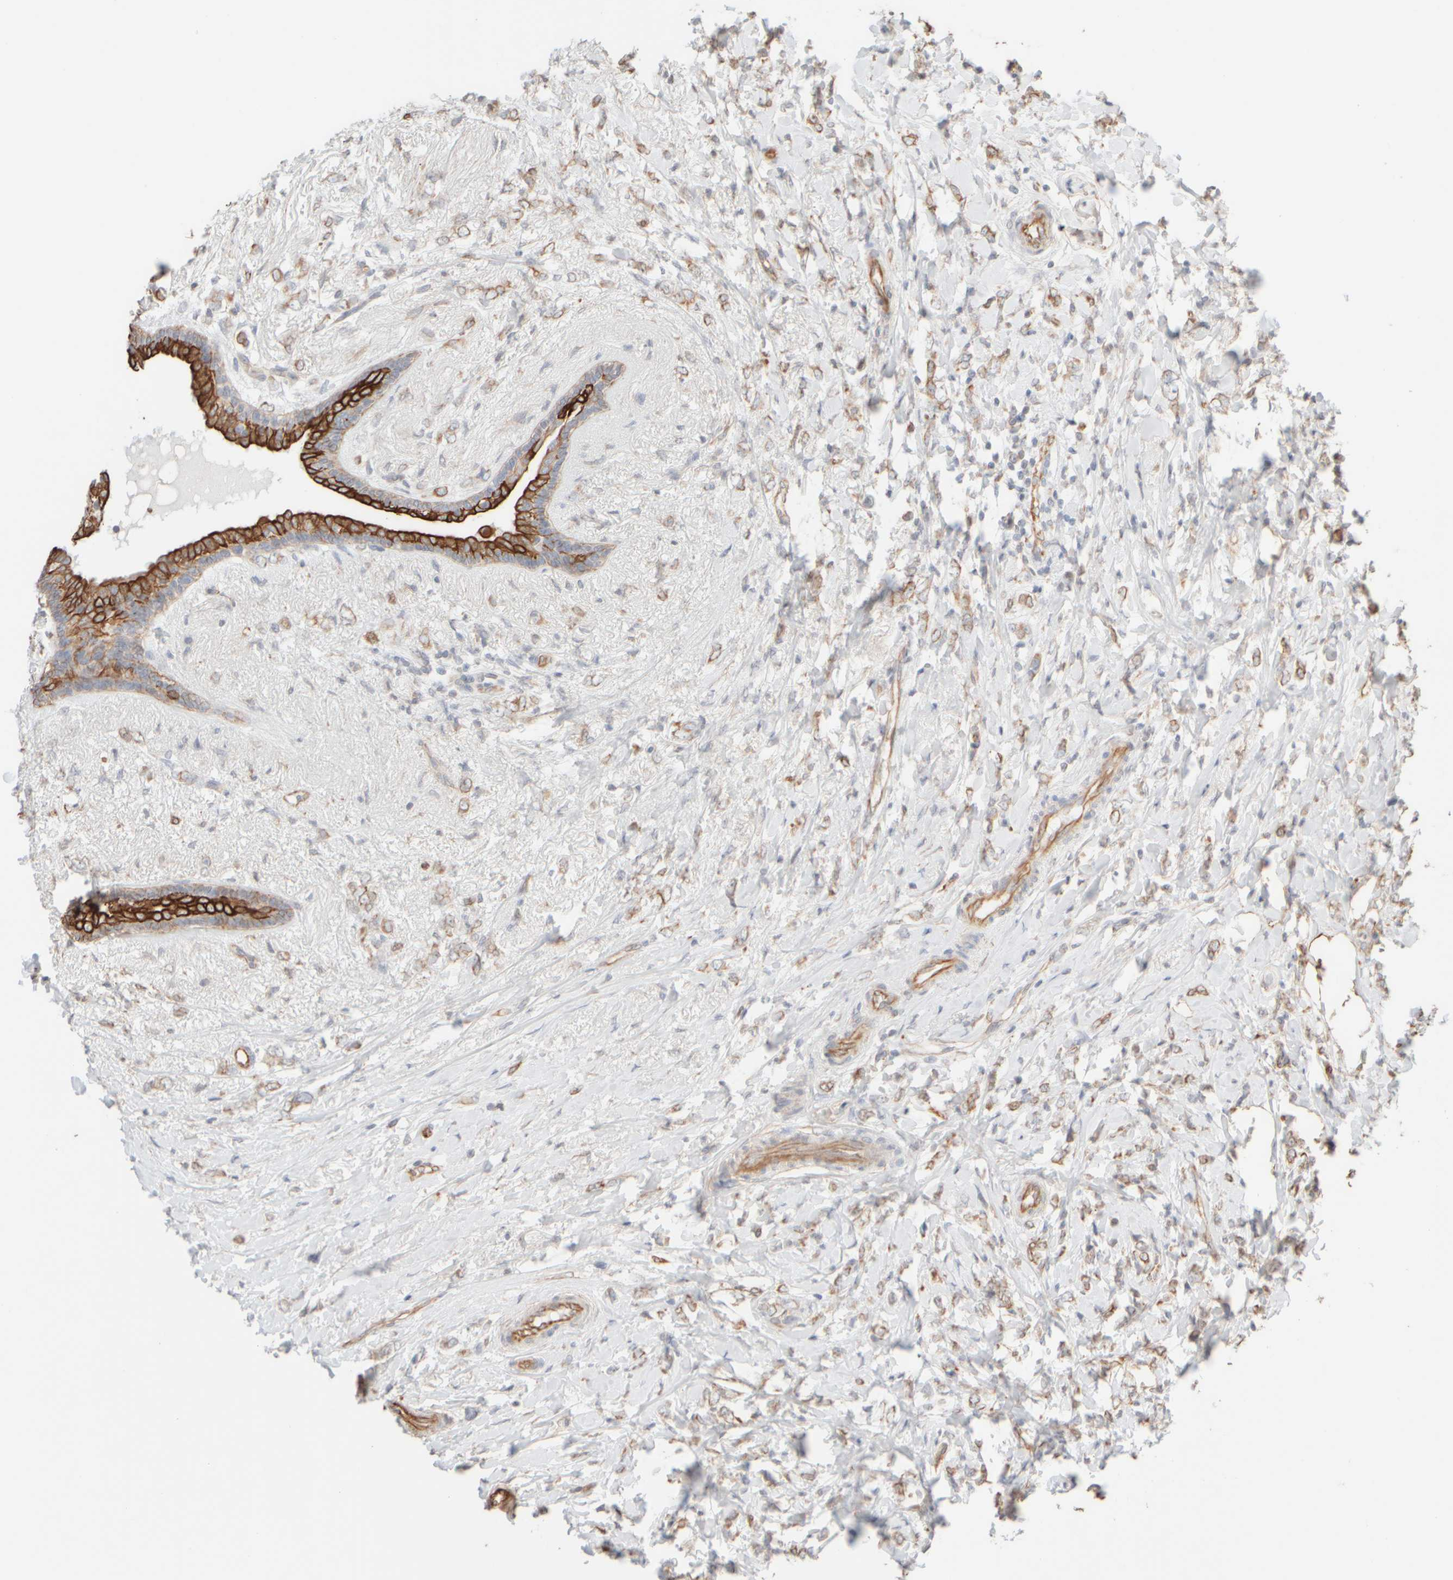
{"staining": {"intensity": "moderate", "quantity": ">75%", "location": "cytoplasmic/membranous"}, "tissue": "breast cancer", "cell_type": "Tumor cells", "image_type": "cancer", "snomed": [{"axis": "morphology", "description": "Normal tissue, NOS"}, {"axis": "morphology", "description": "Lobular carcinoma"}, {"axis": "topography", "description": "Breast"}], "caption": "Approximately >75% of tumor cells in lobular carcinoma (breast) demonstrate moderate cytoplasmic/membranous protein positivity as visualized by brown immunohistochemical staining.", "gene": "KRT15", "patient": {"sex": "female", "age": 47}}